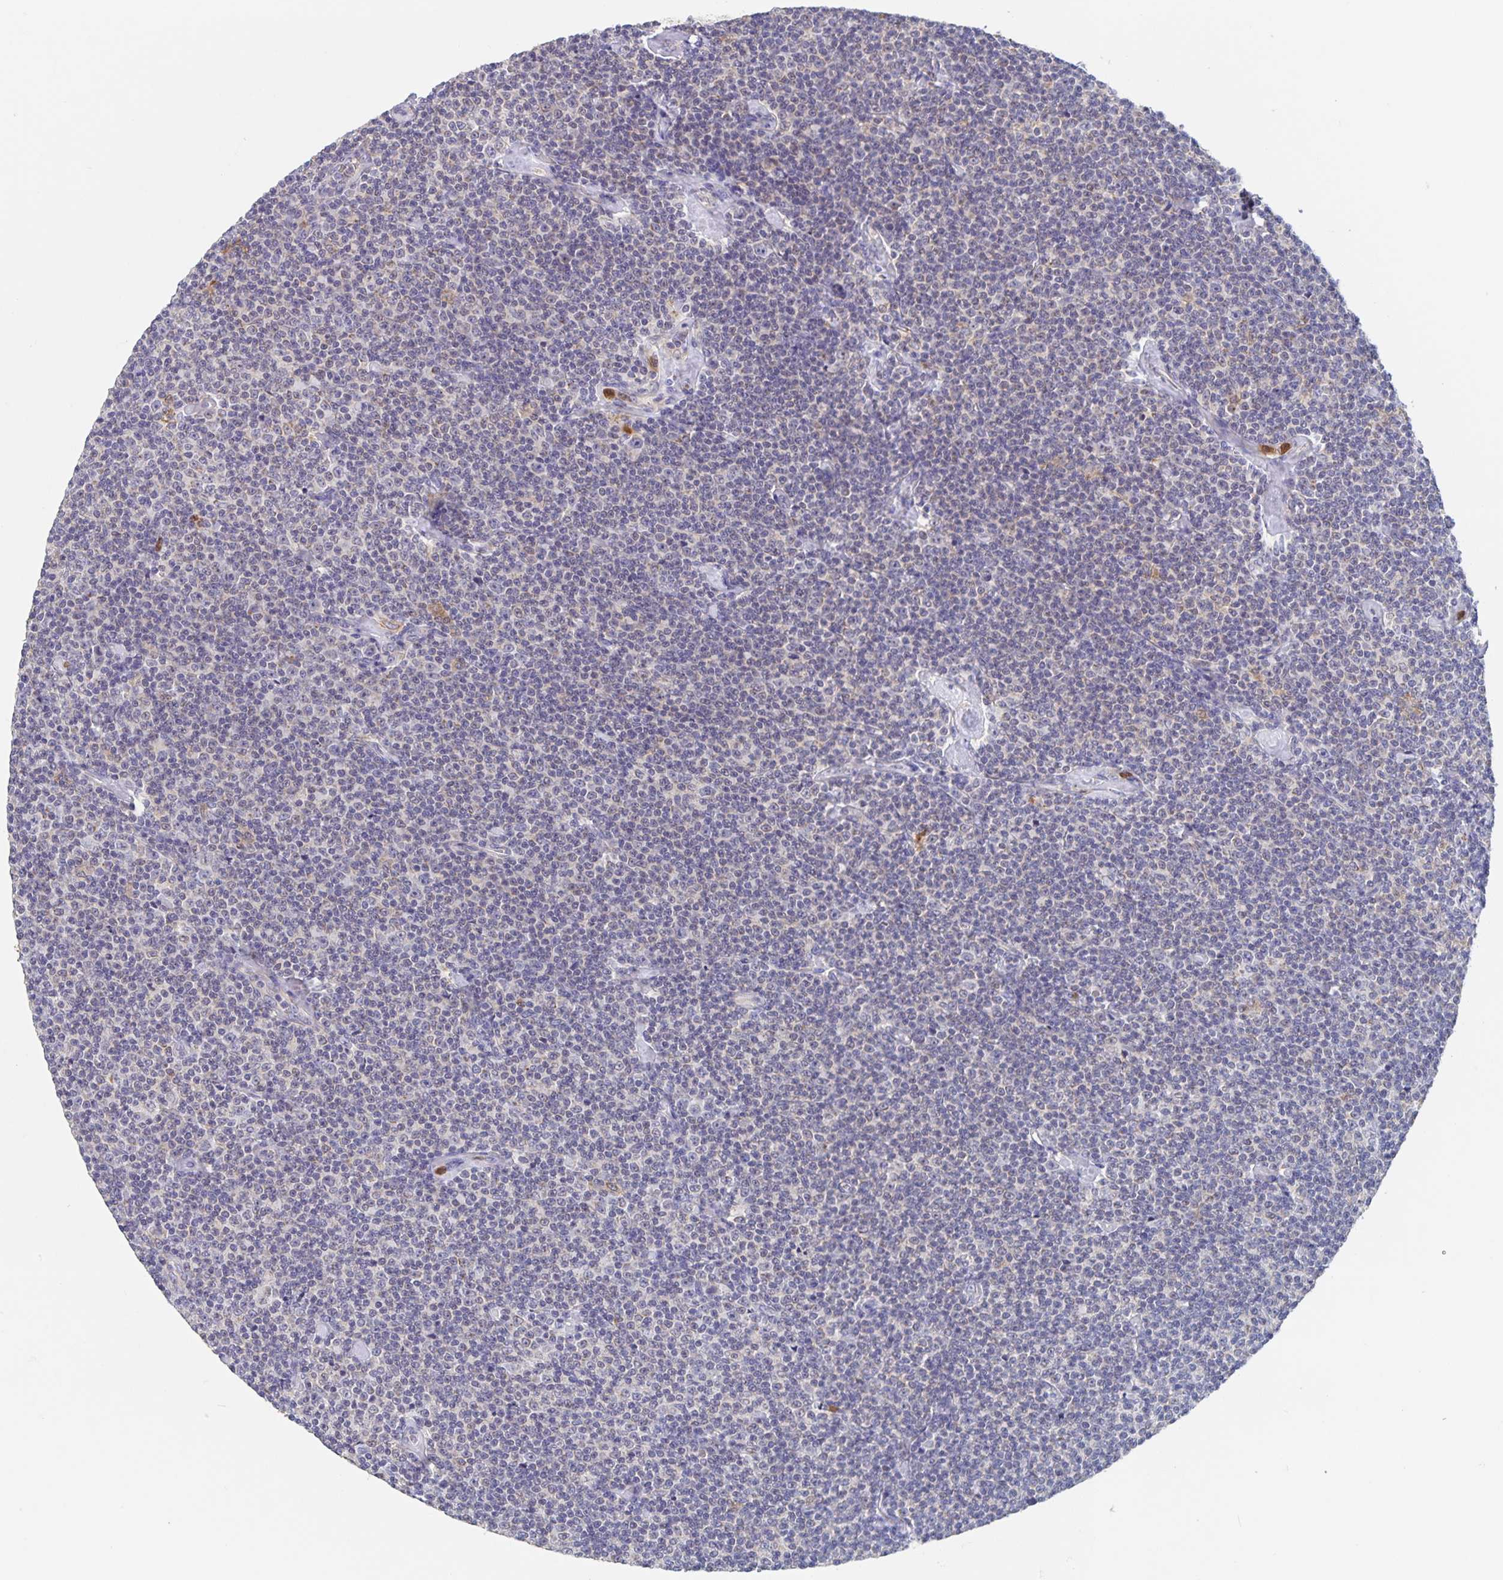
{"staining": {"intensity": "negative", "quantity": "none", "location": "none"}, "tissue": "lymphoma", "cell_type": "Tumor cells", "image_type": "cancer", "snomed": [{"axis": "morphology", "description": "Malignant lymphoma, non-Hodgkin's type, Low grade"}, {"axis": "topography", "description": "Lymph node"}], "caption": "Immunohistochemical staining of human low-grade malignant lymphoma, non-Hodgkin's type exhibits no significant staining in tumor cells. (DAB IHC, high magnification).", "gene": "CDC42BPG", "patient": {"sex": "male", "age": 81}}